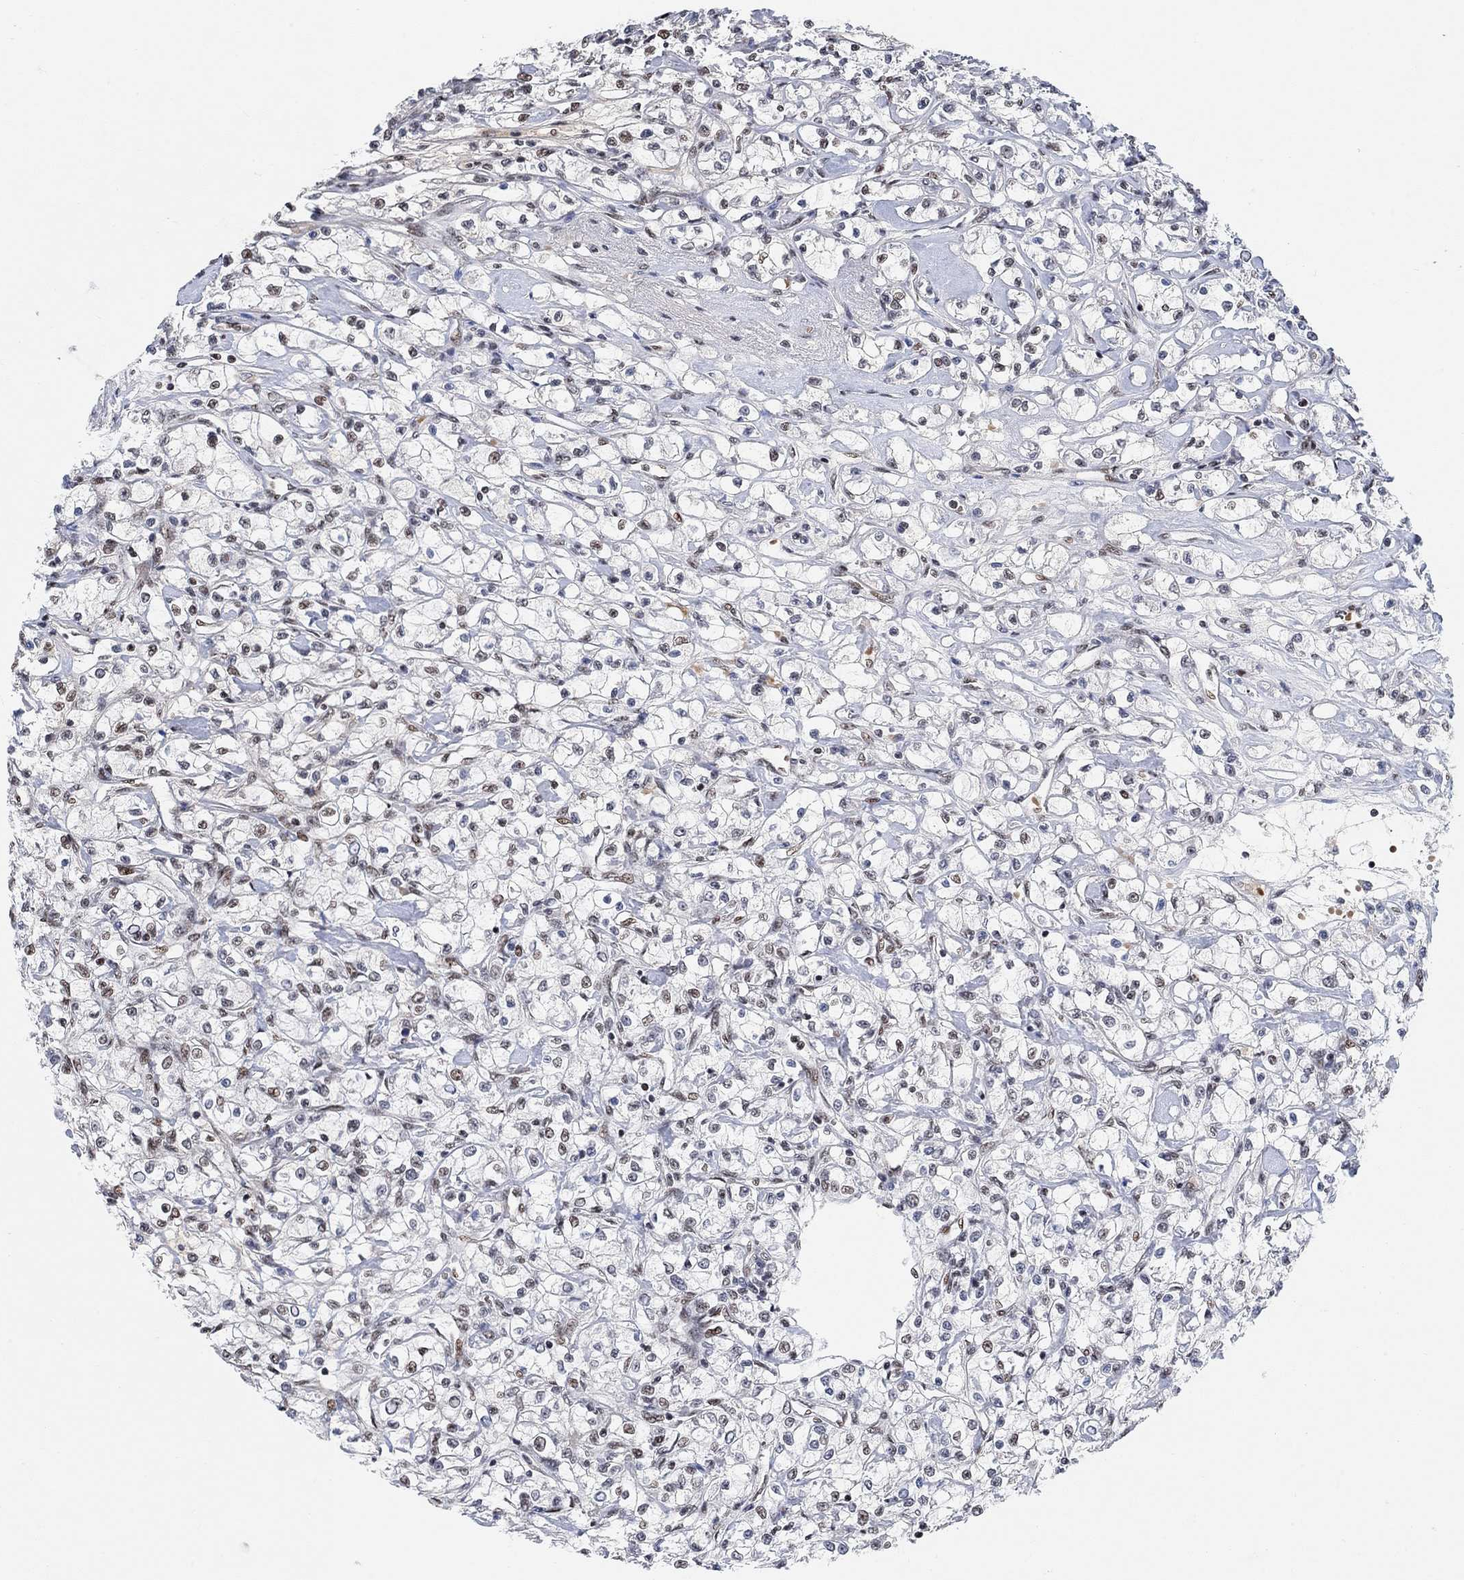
{"staining": {"intensity": "weak", "quantity": "<25%", "location": "nuclear"}, "tissue": "renal cancer", "cell_type": "Tumor cells", "image_type": "cancer", "snomed": [{"axis": "morphology", "description": "Adenocarcinoma, NOS"}, {"axis": "topography", "description": "Kidney"}], "caption": "High power microscopy histopathology image of an immunohistochemistry histopathology image of renal cancer (adenocarcinoma), revealing no significant positivity in tumor cells.", "gene": "USP39", "patient": {"sex": "female", "age": 59}}